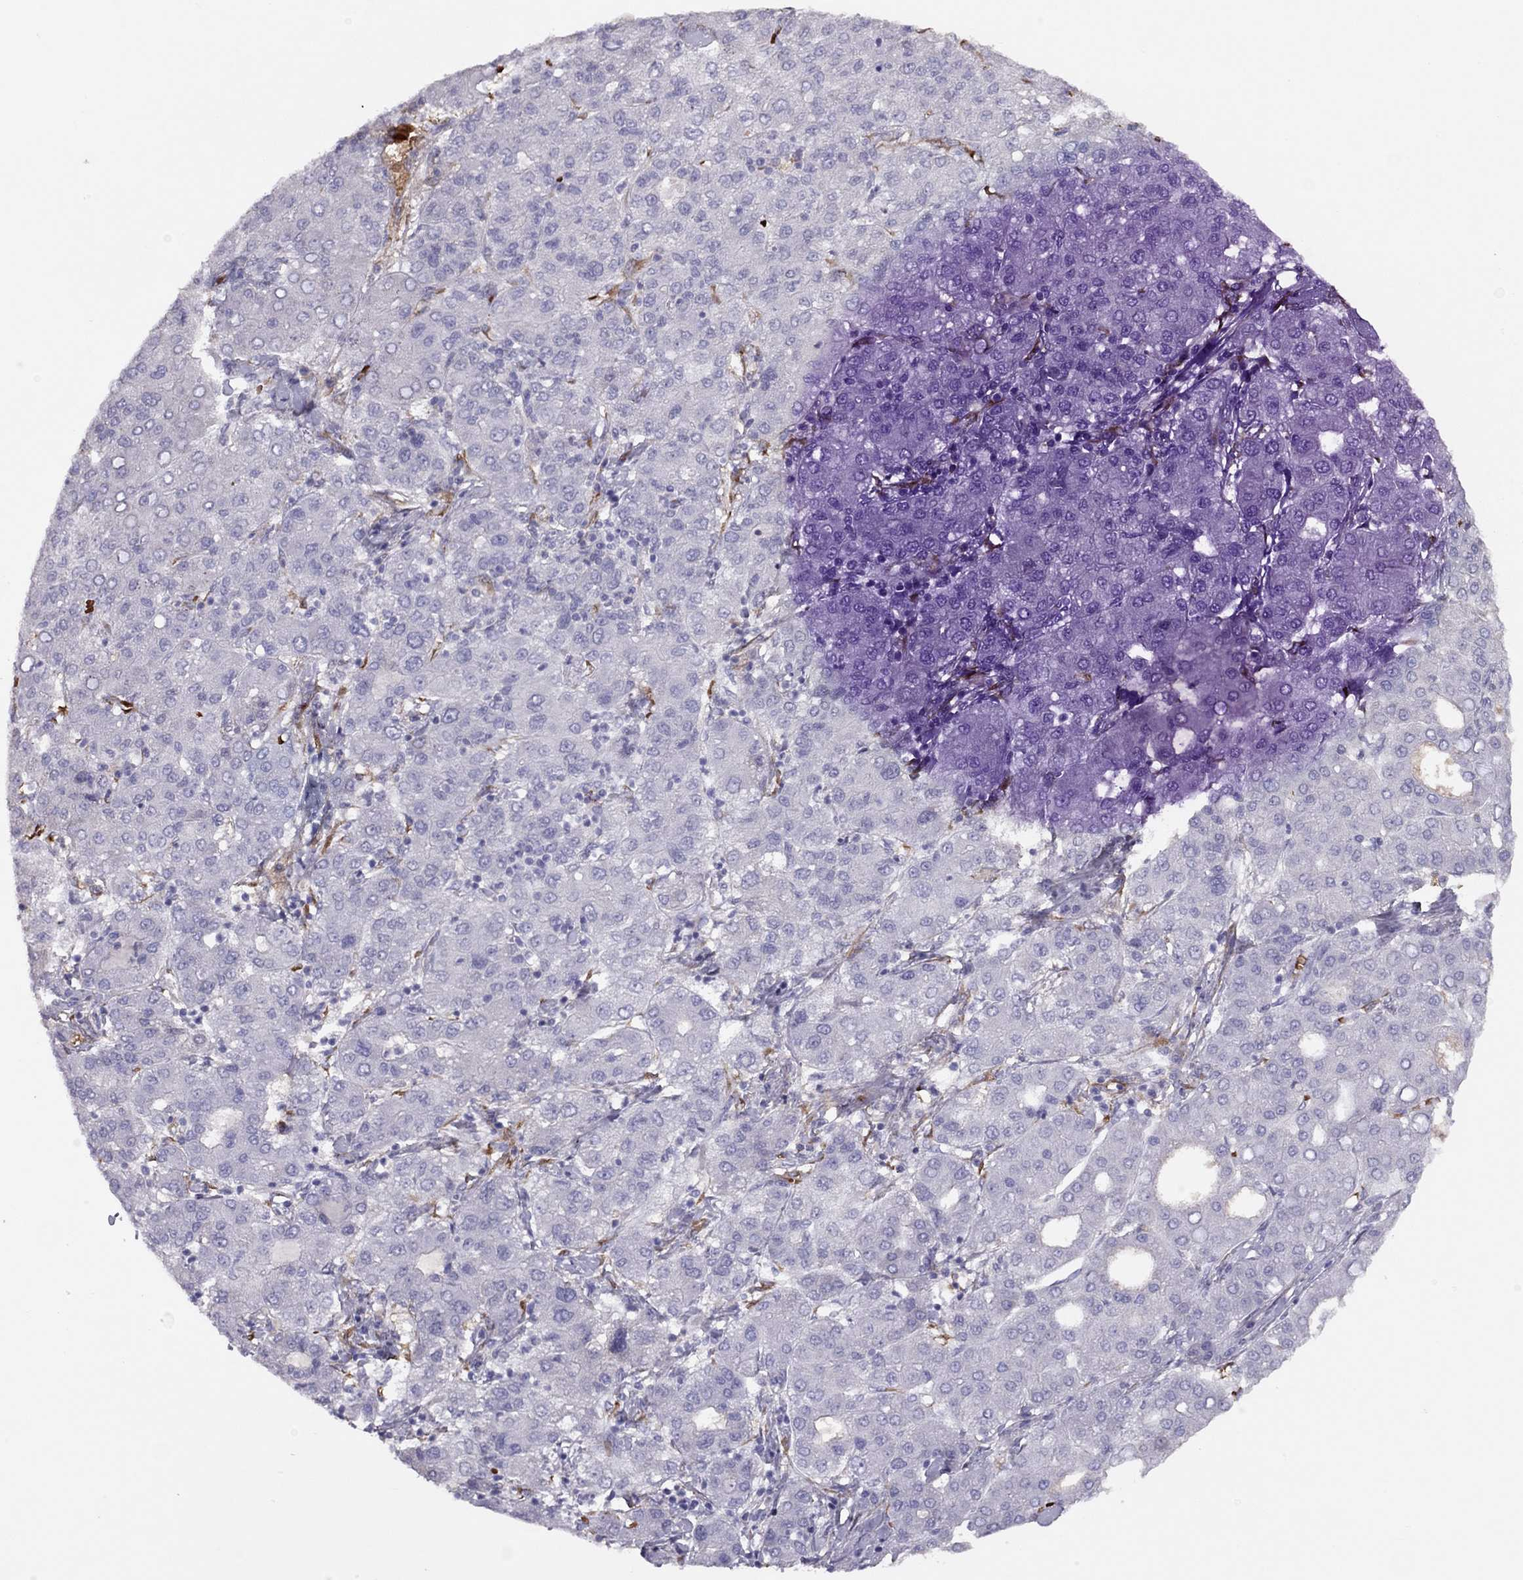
{"staining": {"intensity": "negative", "quantity": "none", "location": "none"}, "tissue": "liver cancer", "cell_type": "Tumor cells", "image_type": "cancer", "snomed": [{"axis": "morphology", "description": "Carcinoma, Hepatocellular, NOS"}, {"axis": "topography", "description": "Liver"}], "caption": "High magnification brightfield microscopy of liver cancer stained with DAB (brown) and counterstained with hematoxylin (blue): tumor cells show no significant staining. (Brightfield microscopy of DAB (3,3'-diaminobenzidine) immunohistochemistry at high magnification).", "gene": "RHD", "patient": {"sex": "male", "age": 65}}